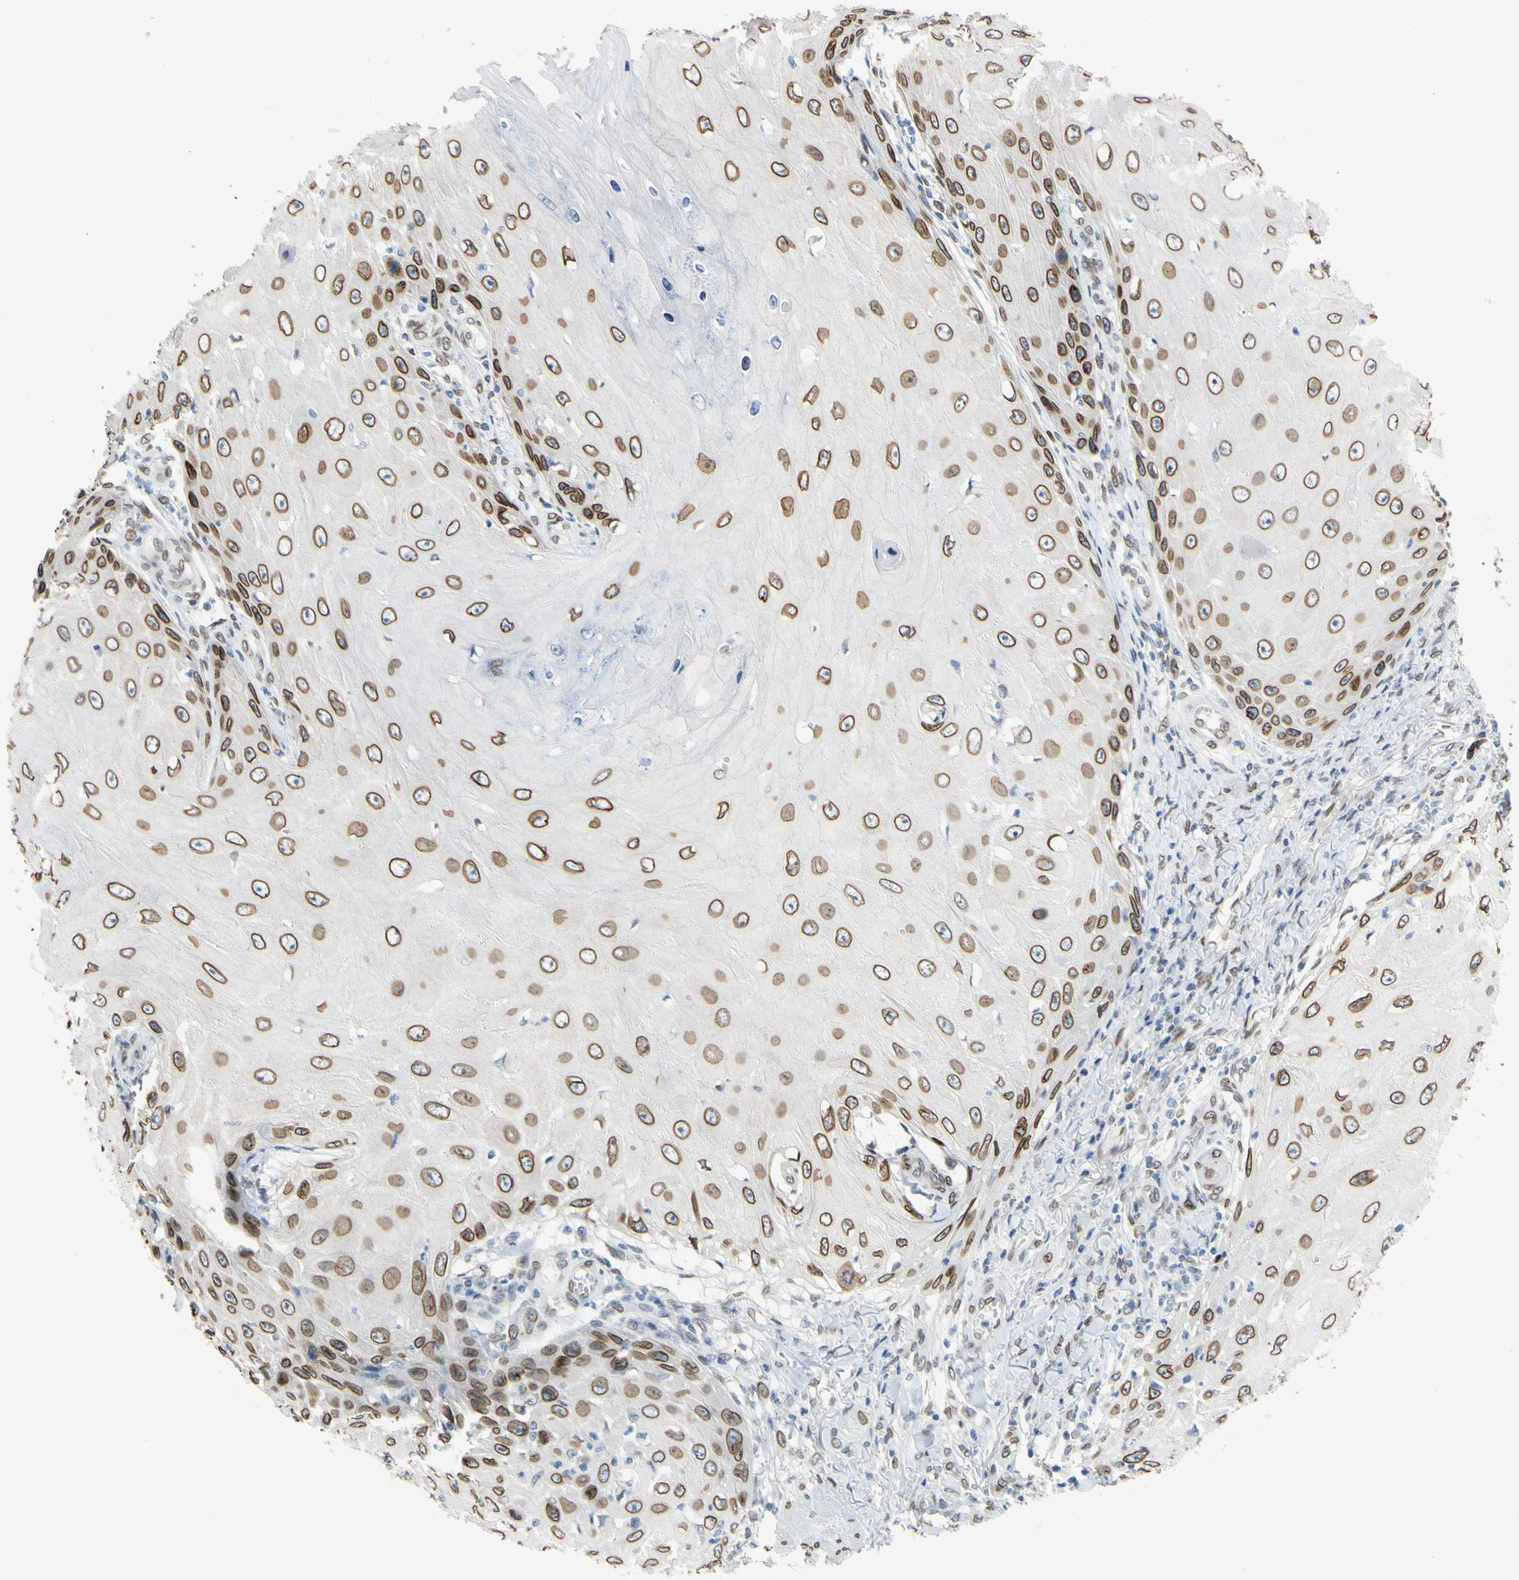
{"staining": {"intensity": "moderate", "quantity": ">75%", "location": "cytoplasmic/membranous,nuclear"}, "tissue": "skin cancer", "cell_type": "Tumor cells", "image_type": "cancer", "snomed": [{"axis": "morphology", "description": "Squamous cell carcinoma, NOS"}, {"axis": "topography", "description": "Skin"}], "caption": "Skin cancer stained with a brown dye demonstrates moderate cytoplasmic/membranous and nuclear positive expression in about >75% of tumor cells.", "gene": "SUN1", "patient": {"sex": "female", "age": 73}}